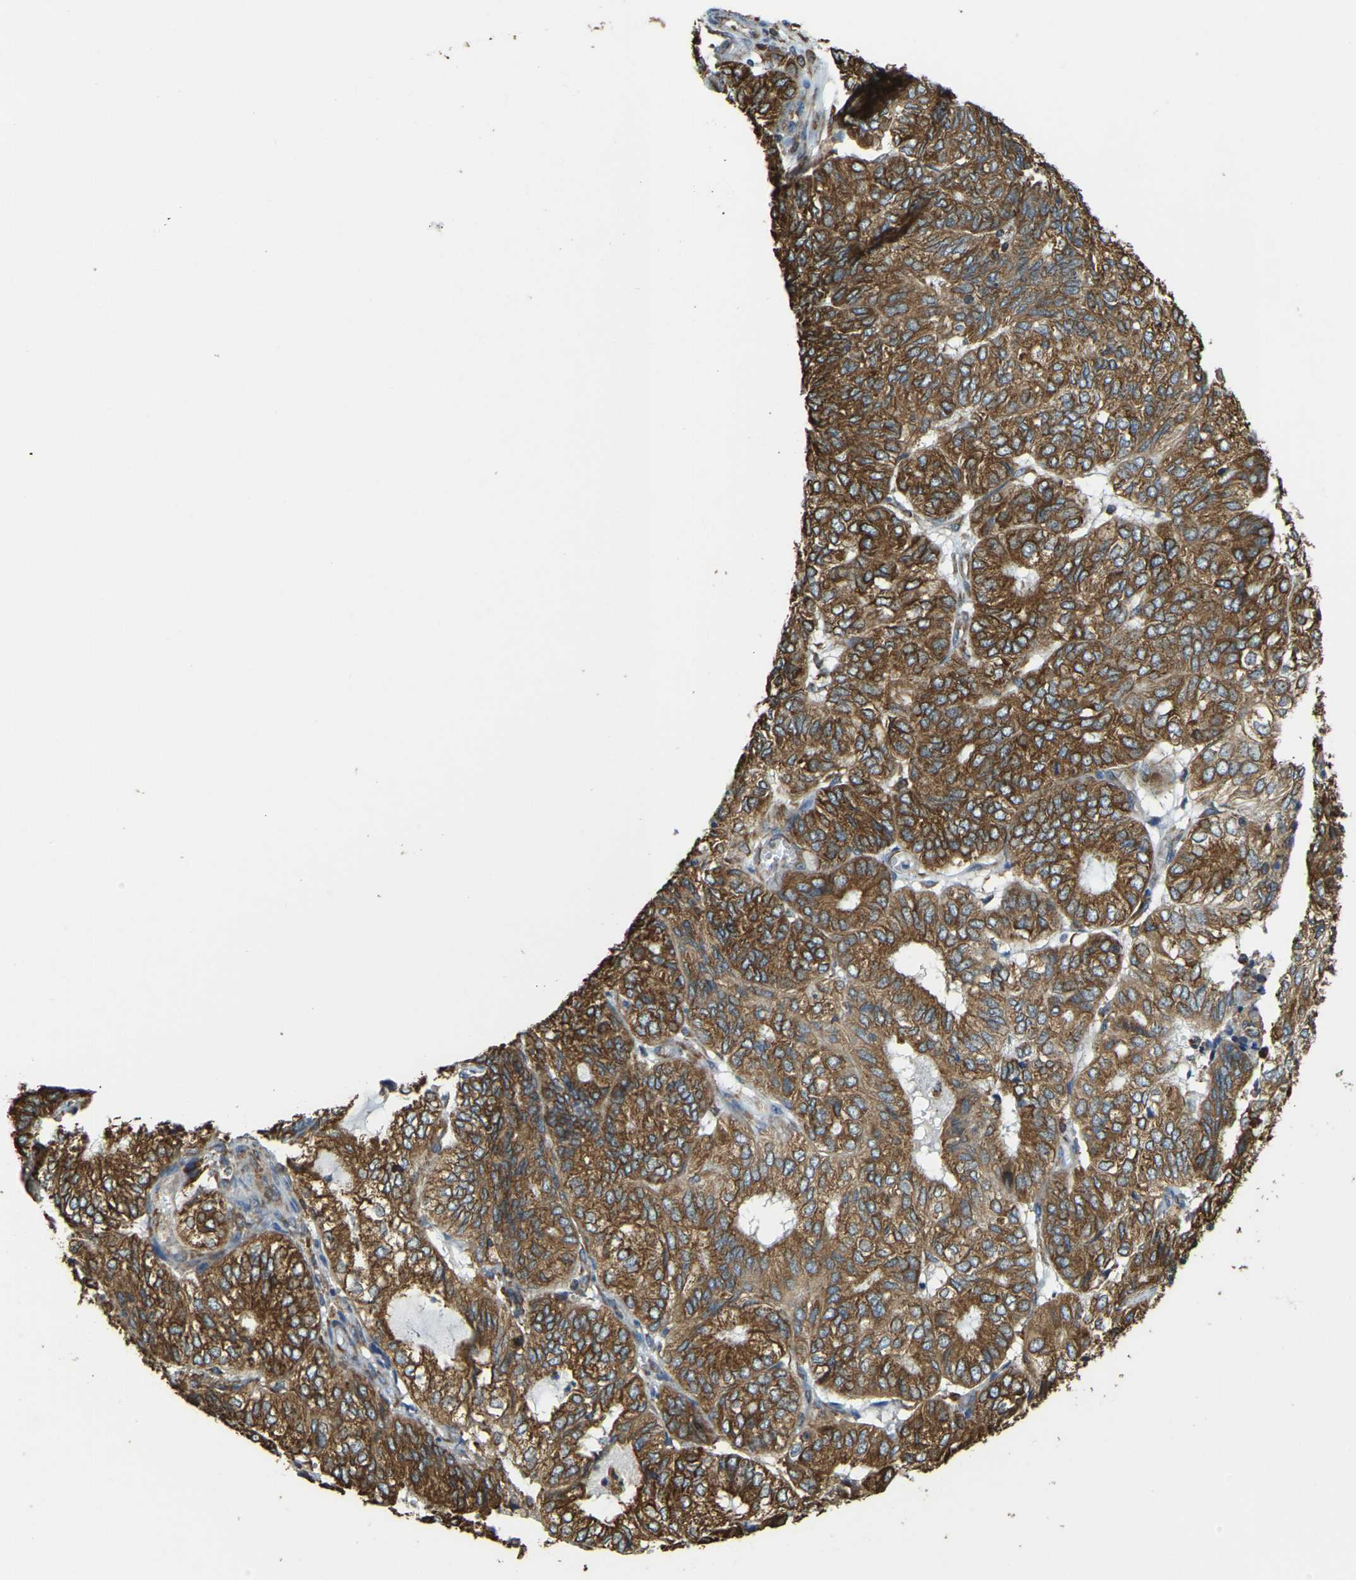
{"staining": {"intensity": "strong", "quantity": ">75%", "location": "cytoplasmic/membranous"}, "tissue": "endometrial cancer", "cell_type": "Tumor cells", "image_type": "cancer", "snomed": [{"axis": "morphology", "description": "Adenocarcinoma, NOS"}, {"axis": "topography", "description": "Uterus"}], "caption": "Endometrial cancer was stained to show a protein in brown. There is high levels of strong cytoplasmic/membranous positivity in about >75% of tumor cells.", "gene": "RNF115", "patient": {"sex": "female", "age": 60}}